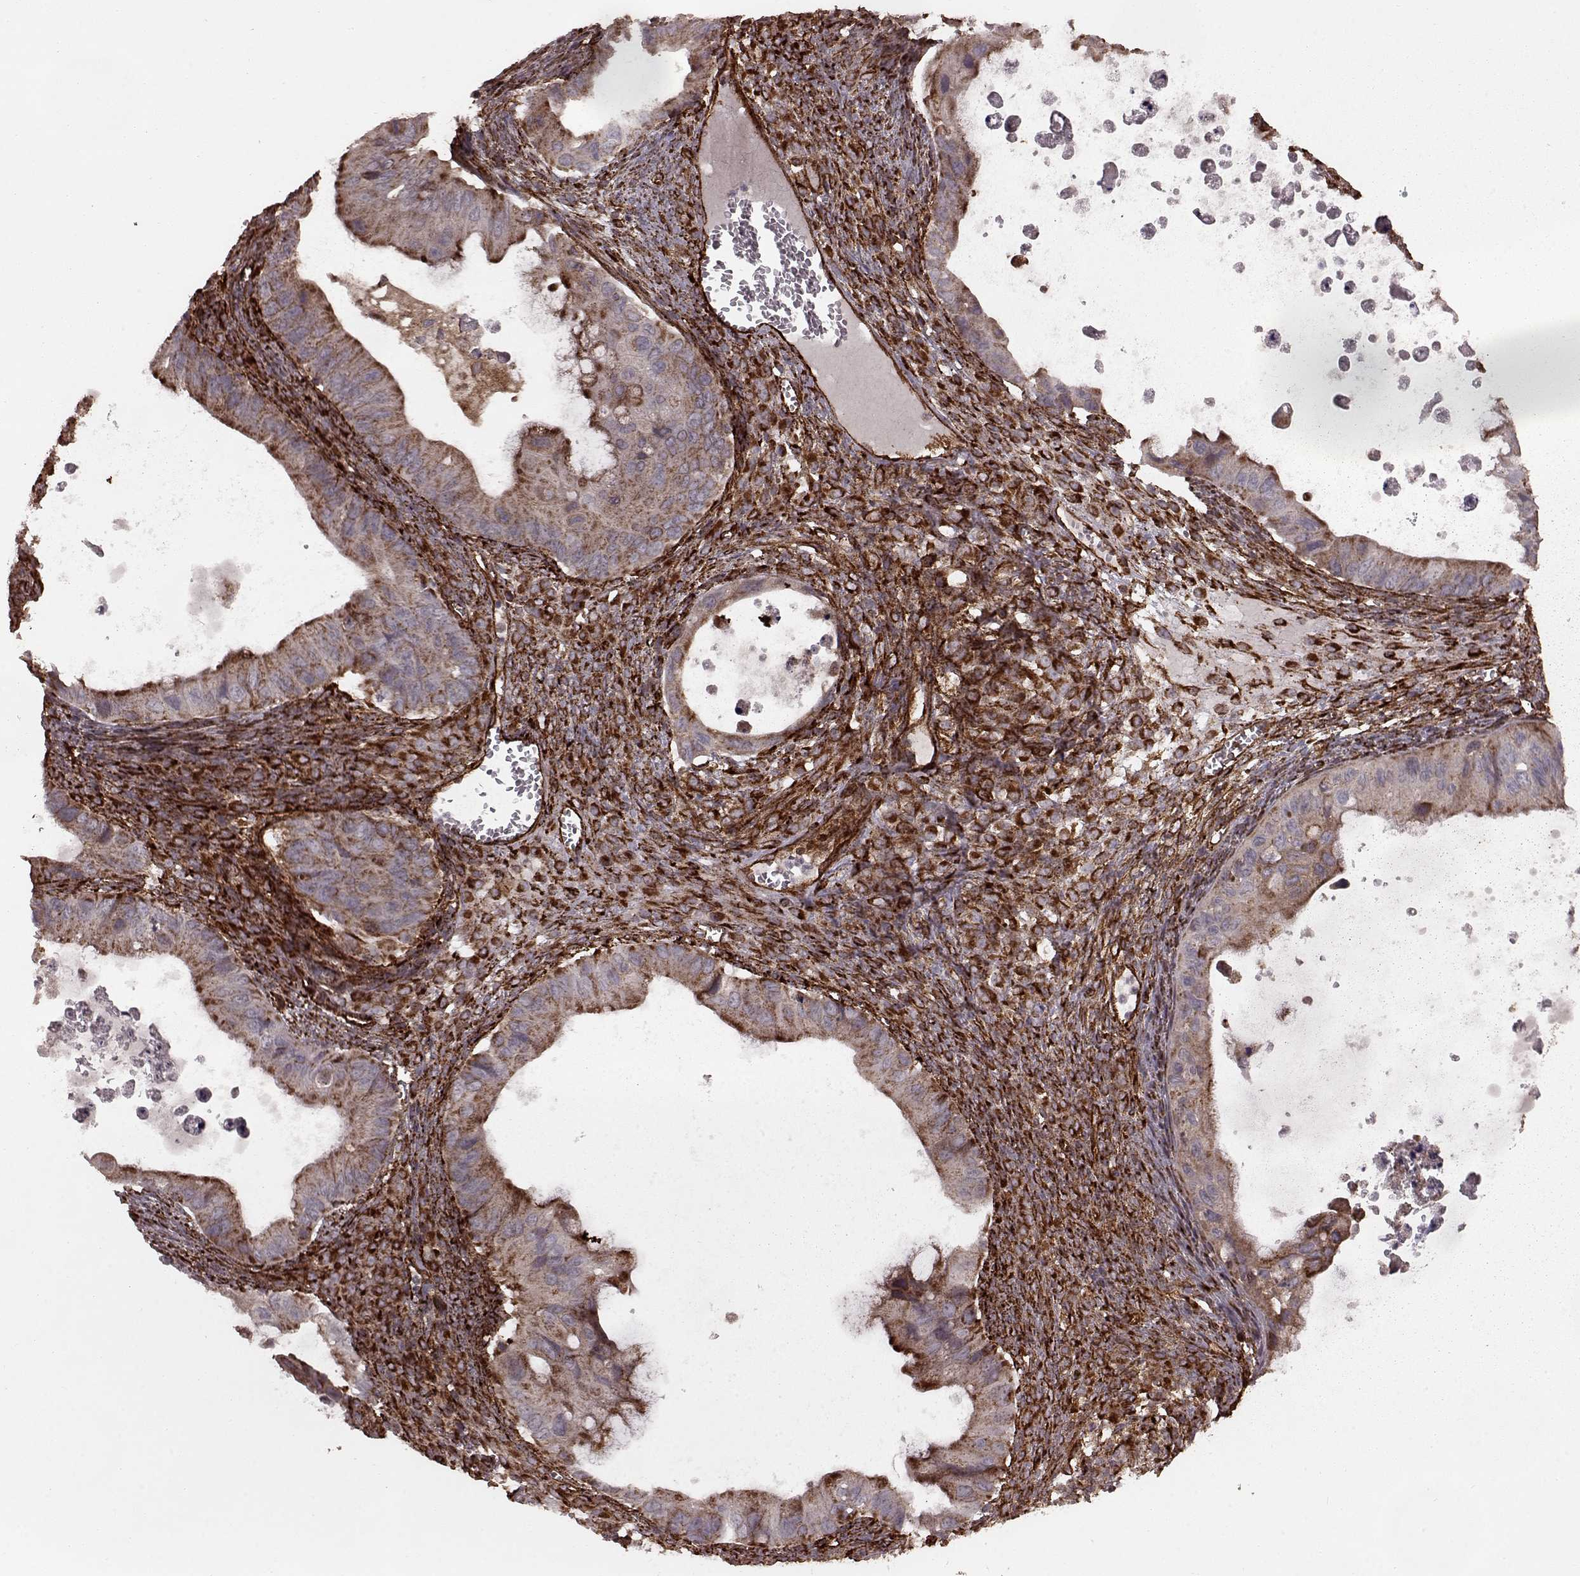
{"staining": {"intensity": "moderate", "quantity": "<25%", "location": "cytoplasmic/membranous"}, "tissue": "ovarian cancer", "cell_type": "Tumor cells", "image_type": "cancer", "snomed": [{"axis": "morphology", "description": "Cystadenocarcinoma, mucinous, NOS"}, {"axis": "topography", "description": "Ovary"}], "caption": "This image exhibits immunohistochemistry staining of human ovarian cancer (mucinous cystadenocarcinoma), with low moderate cytoplasmic/membranous staining in approximately <25% of tumor cells.", "gene": "FXN", "patient": {"sex": "female", "age": 64}}